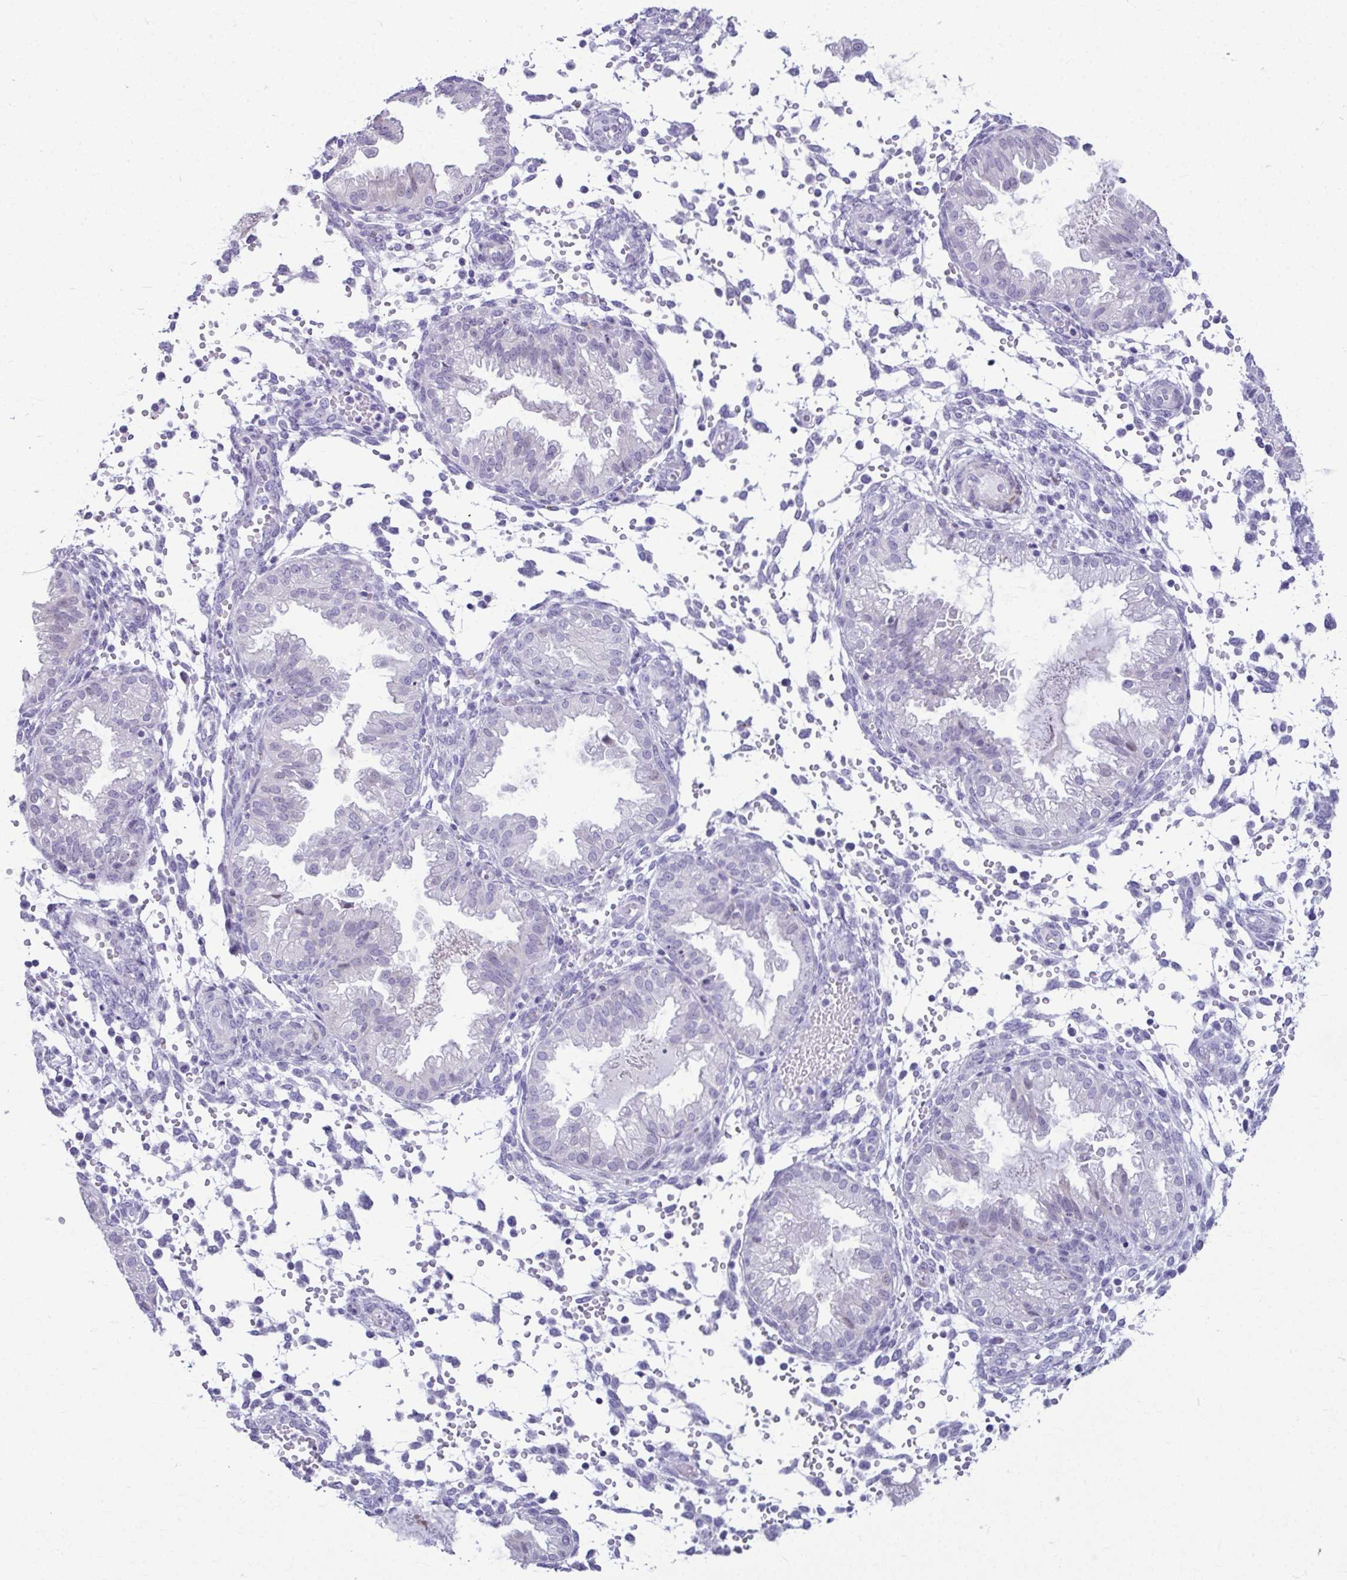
{"staining": {"intensity": "negative", "quantity": "none", "location": "none"}, "tissue": "endometrium", "cell_type": "Cells in endometrial stroma", "image_type": "normal", "snomed": [{"axis": "morphology", "description": "Normal tissue, NOS"}, {"axis": "topography", "description": "Endometrium"}], "caption": "DAB (3,3'-diaminobenzidine) immunohistochemical staining of unremarkable human endometrium reveals no significant expression in cells in endometrial stroma. The staining was performed using DAB (3,3'-diaminobenzidine) to visualize the protein expression in brown, while the nuclei were stained in blue with hematoxylin (Magnification: 20x).", "gene": "SERPINI1", "patient": {"sex": "female", "age": 33}}